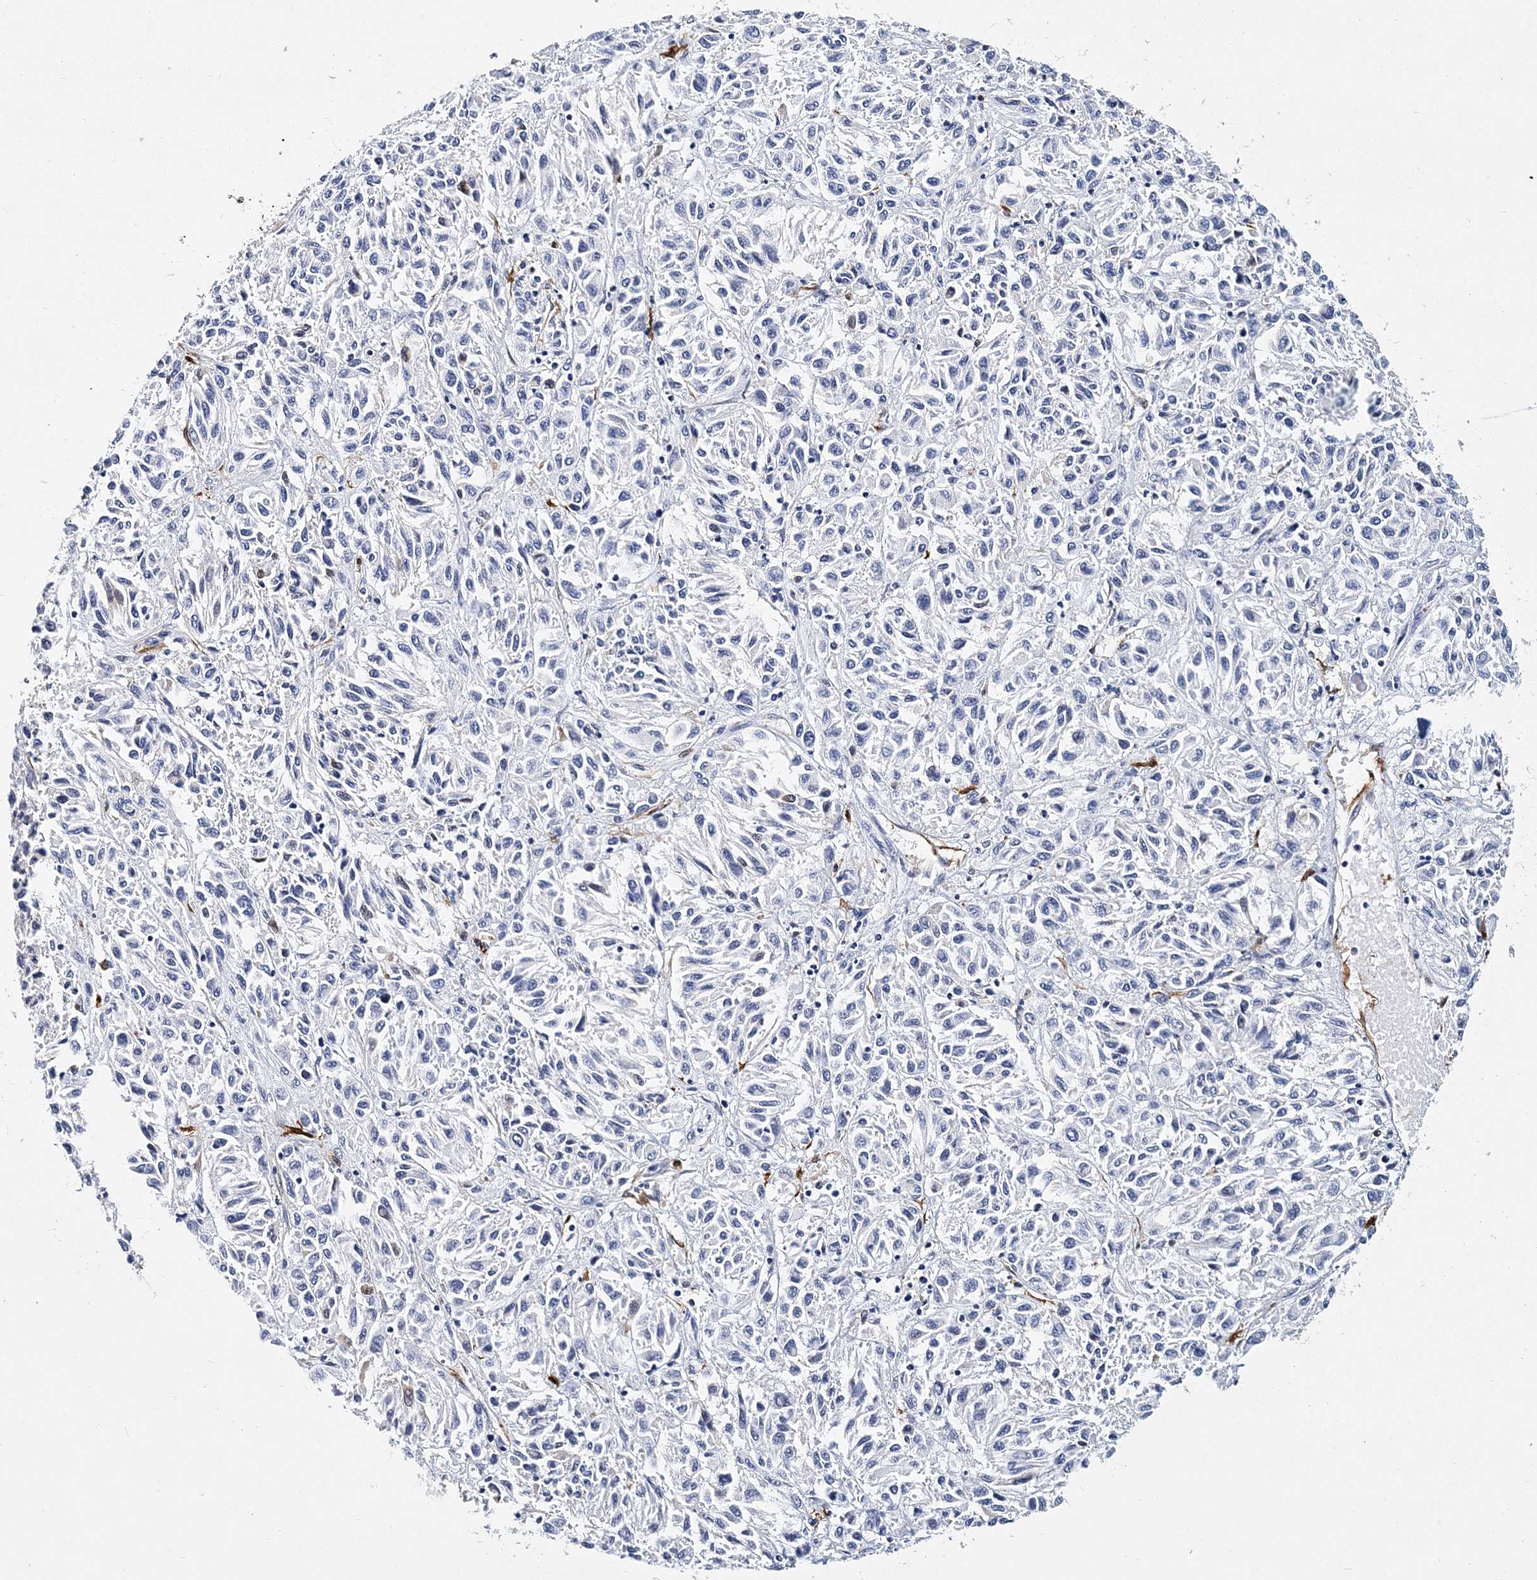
{"staining": {"intensity": "negative", "quantity": "none", "location": "none"}, "tissue": "melanoma", "cell_type": "Tumor cells", "image_type": "cancer", "snomed": [{"axis": "morphology", "description": "Malignant melanoma, Metastatic site"}, {"axis": "topography", "description": "Lung"}], "caption": "High power microscopy histopathology image of an immunohistochemistry micrograph of malignant melanoma (metastatic site), revealing no significant expression in tumor cells.", "gene": "ITGA2B", "patient": {"sex": "male", "age": 64}}